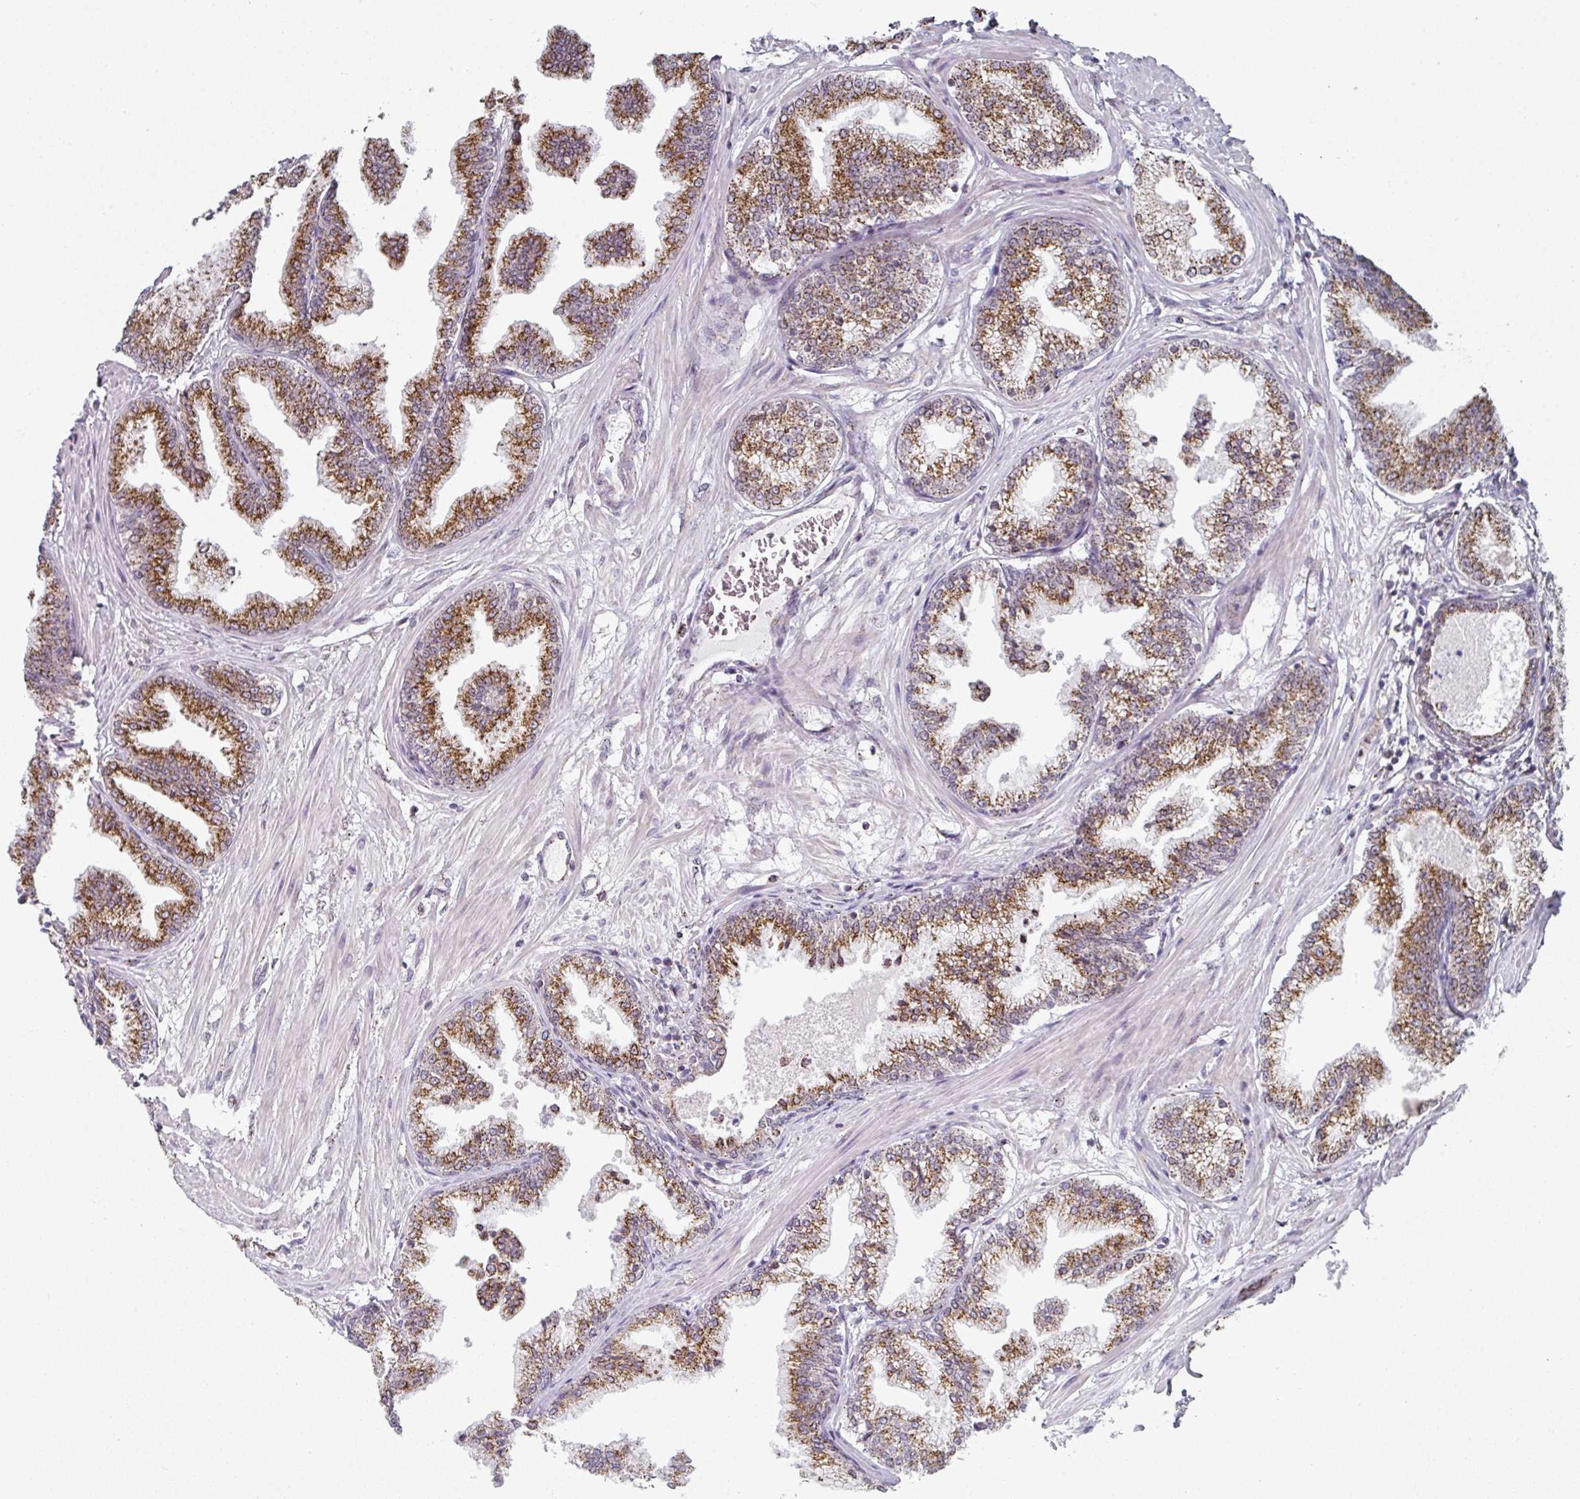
{"staining": {"intensity": "moderate", "quantity": ">75%", "location": "cytoplasmic/membranous"}, "tissue": "prostate cancer", "cell_type": "Tumor cells", "image_type": "cancer", "snomed": [{"axis": "morphology", "description": "Adenocarcinoma, Low grade"}, {"axis": "topography", "description": "Prostate"}], "caption": "Protein expression by immunohistochemistry (IHC) reveals moderate cytoplasmic/membranous expression in approximately >75% of tumor cells in prostate low-grade adenocarcinoma. (Stains: DAB in brown, nuclei in blue, Microscopy: brightfield microscopy at high magnification).", "gene": "CCDC85B", "patient": {"sex": "male", "age": 63}}